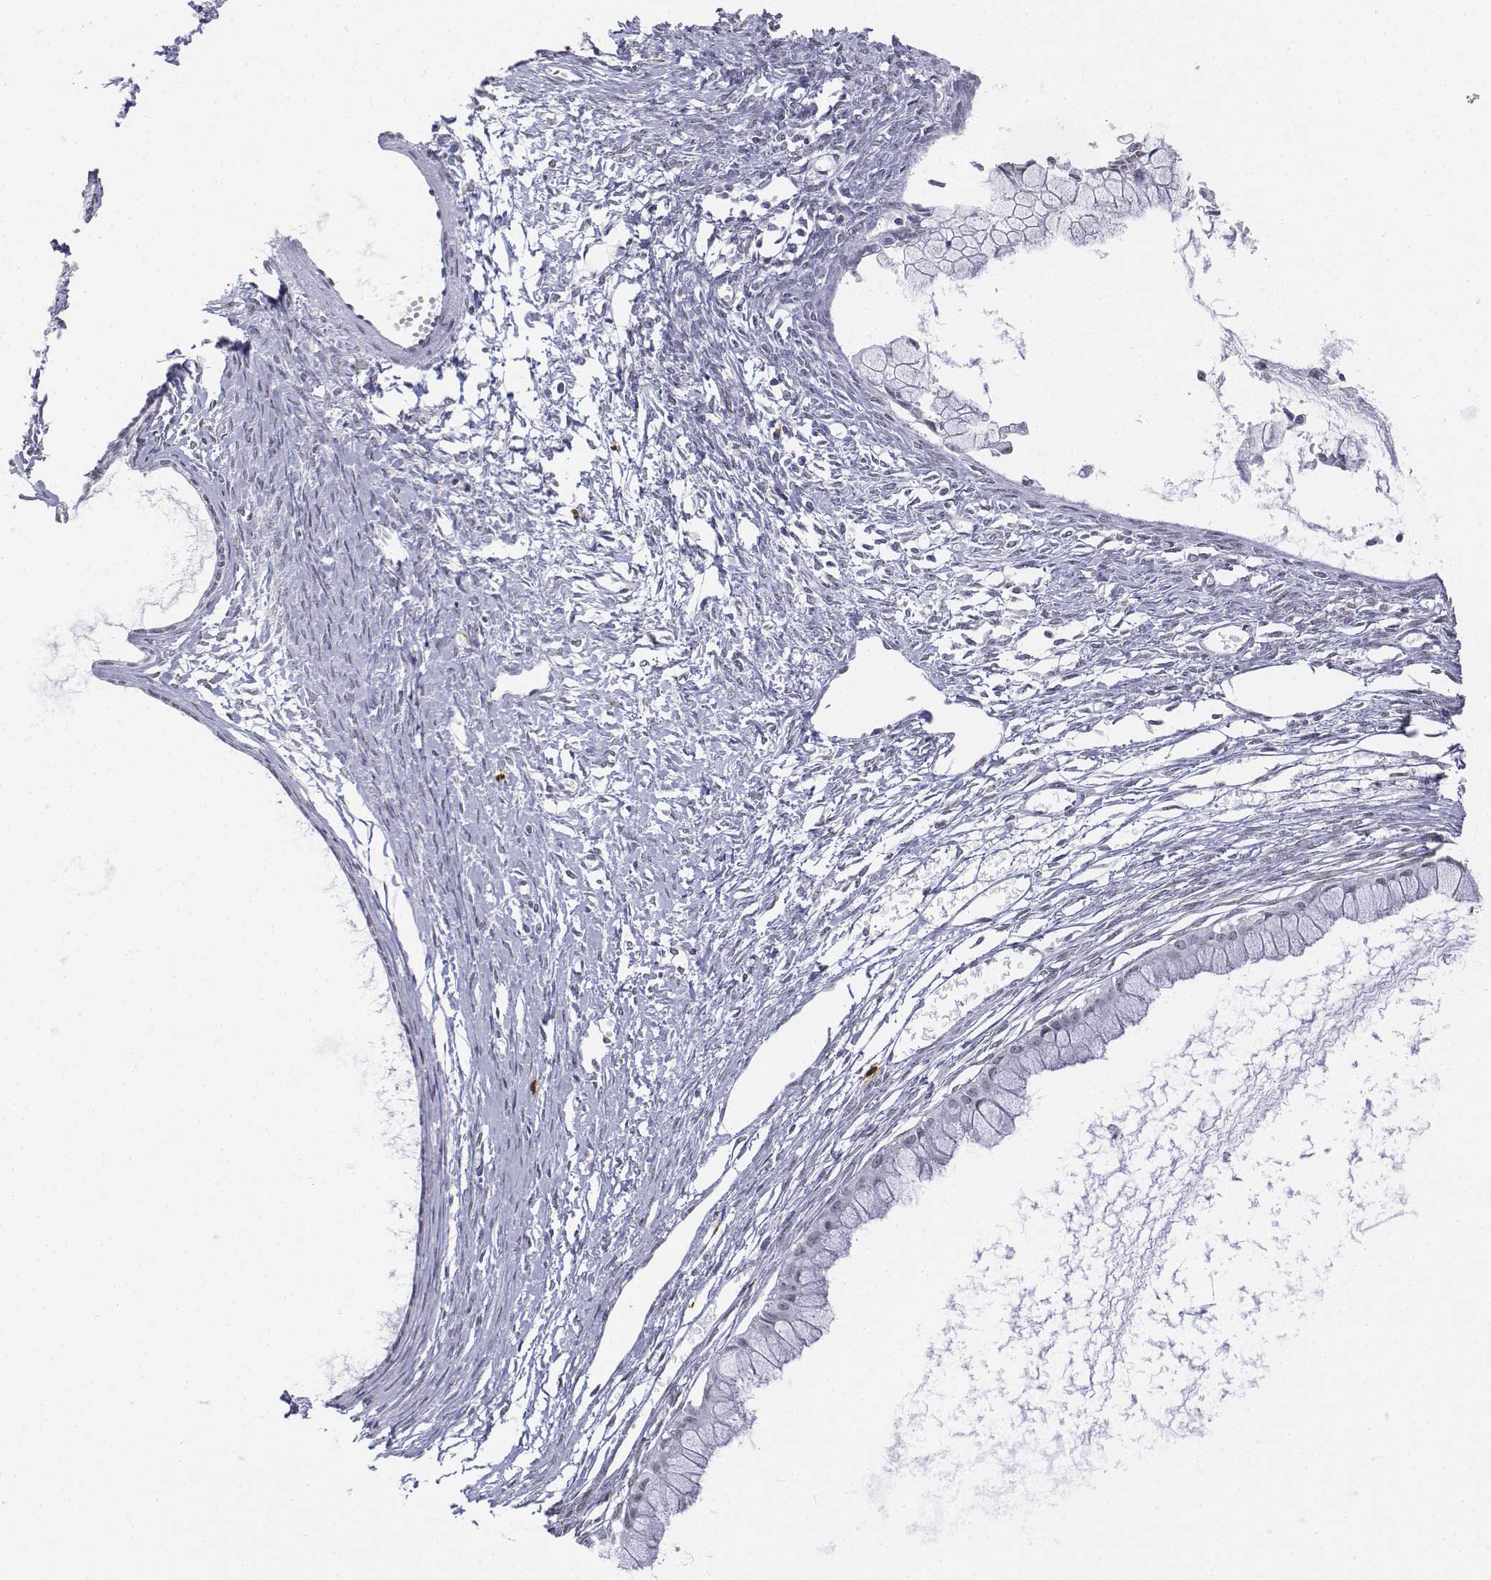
{"staining": {"intensity": "negative", "quantity": "none", "location": "none"}, "tissue": "ovarian cancer", "cell_type": "Tumor cells", "image_type": "cancer", "snomed": [{"axis": "morphology", "description": "Cystadenocarcinoma, mucinous, NOS"}, {"axis": "topography", "description": "Ovary"}], "caption": "Ovarian cancer was stained to show a protein in brown. There is no significant positivity in tumor cells. (DAB immunohistochemistry, high magnification).", "gene": "CD3E", "patient": {"sex": "female", "age": 41}}